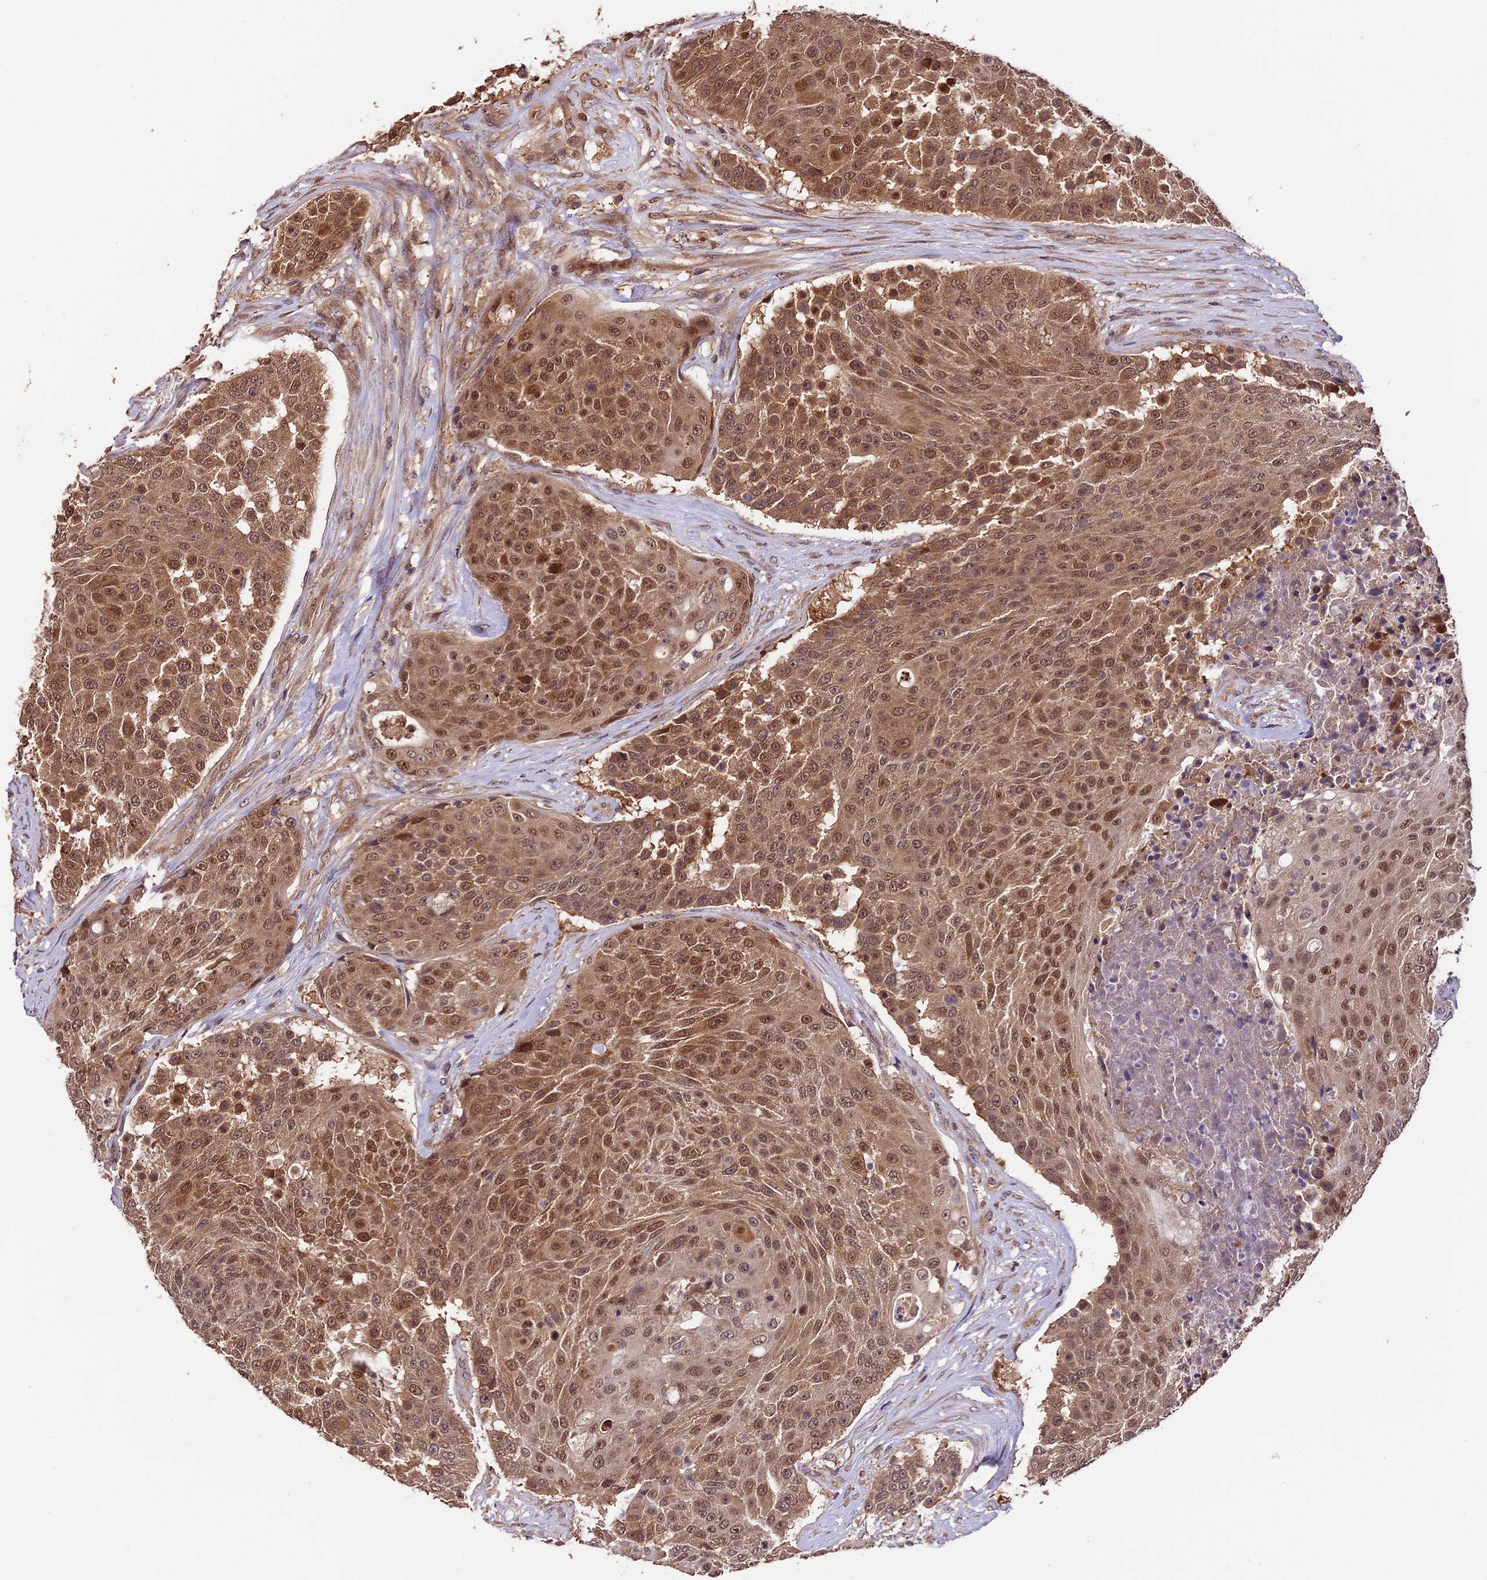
{"staining": {"intensity": "moderate", "quantity": ">75%", "location": "cytoplasmic/membranous,nuclear"}, "tissue": "urothelial cancer", "cell_type": "Tumor cells", "image_type": "cancer", "snomed": [{"axis": "morphology", "description": "Urothelial carcinoma, High grade"}, {"axis": "topography", "description": "Urinary bladder"}], "caption": "The histopathology image exhibits staining of high-grade urothelial carcinoma, revealing moderate cytoplasmic/membranous and nuclear protein staining (brown color) within tumor cells.", "gene": "TRMT1", "patient": {"sex": "female", "age": 63}}